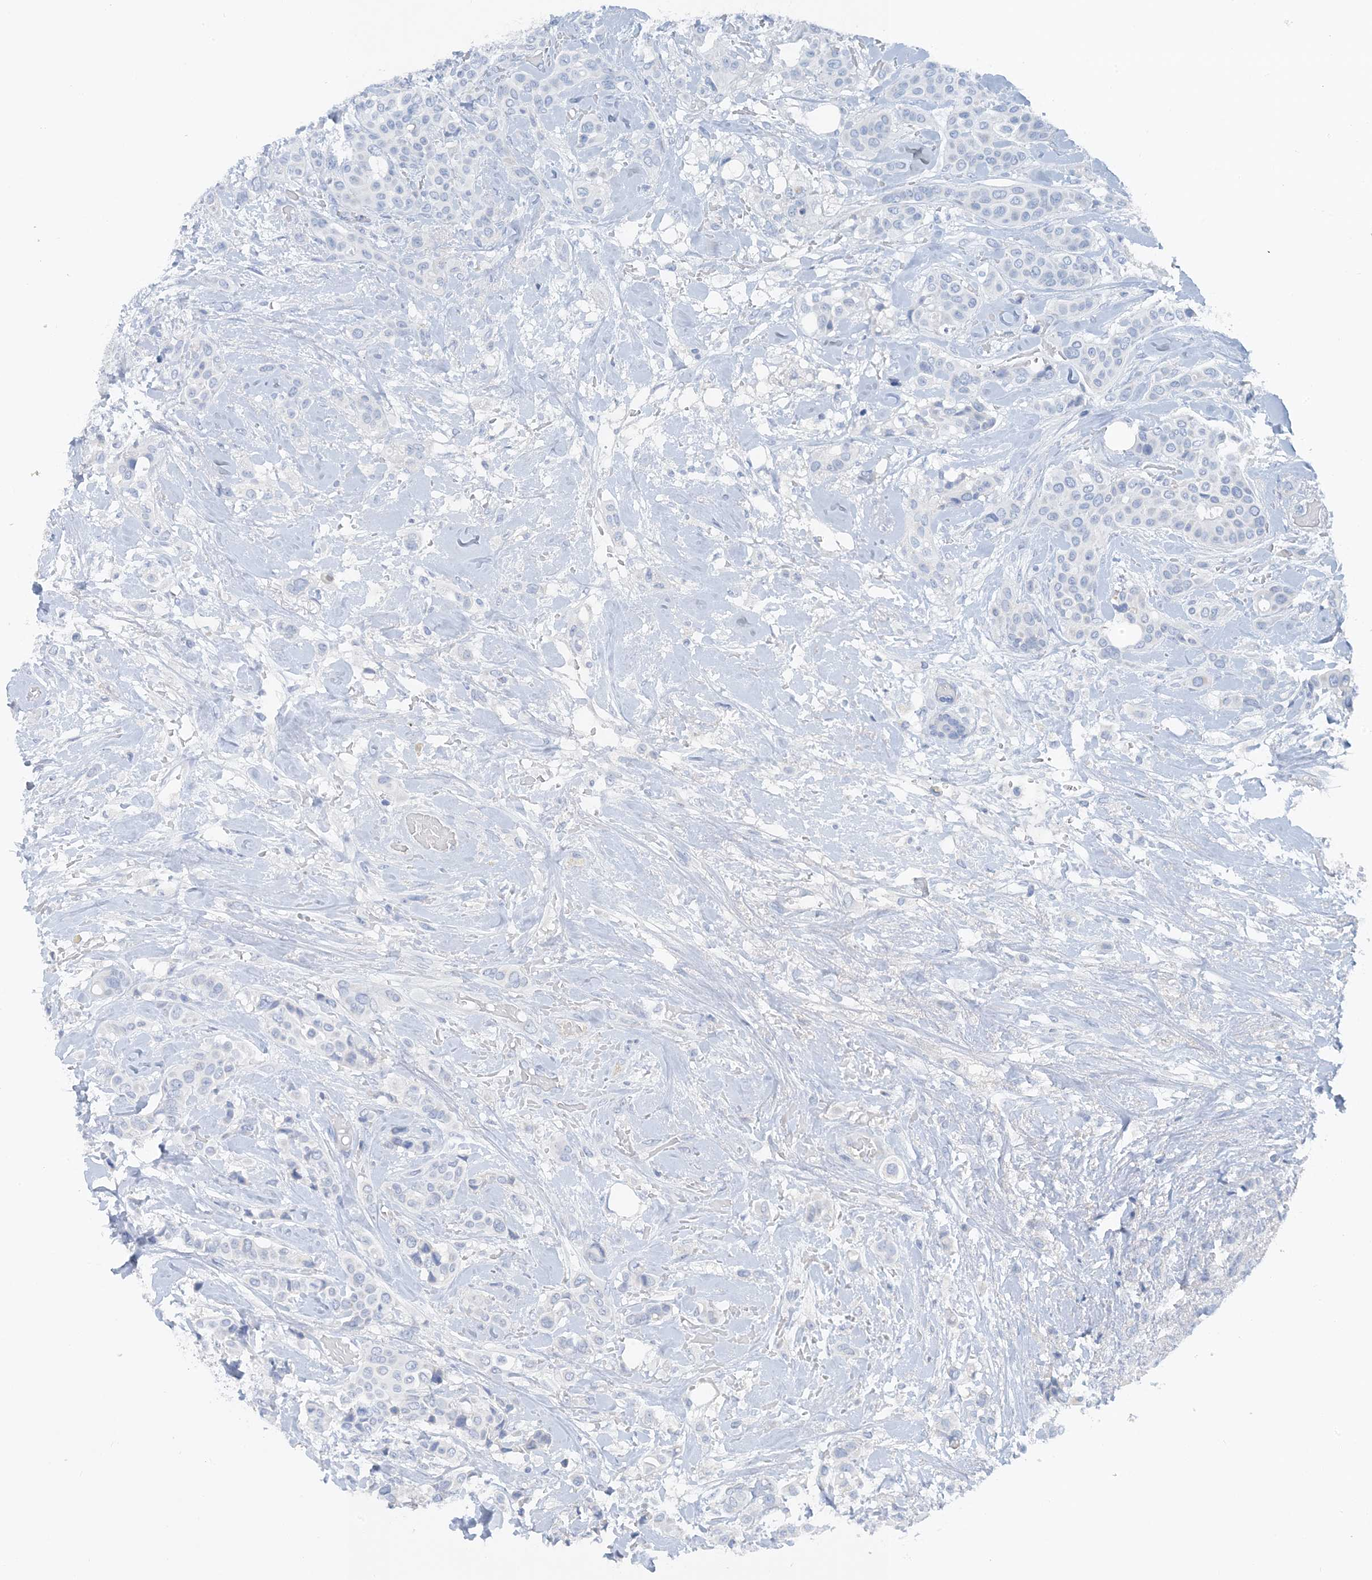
{"staining": {"intensity": "negative", "quantity": "none", "location": "none"}, "tissue": "breast cancer", "cell_type": "Tumor cells", "image_type": "cancer", "snomed": [{"axis": "morphology", "description": "Lobular carcinoma"}, {"axis": "topography", "description": "Breast"}], "caption": "The immunohistochemistry (IHC) photomicrograph has no significant positivity in tumor cells of breast cancer (lobular carcinoma) tissue.", "gene": "CTRL", "patient": {"sex": "female", "age": 51}}